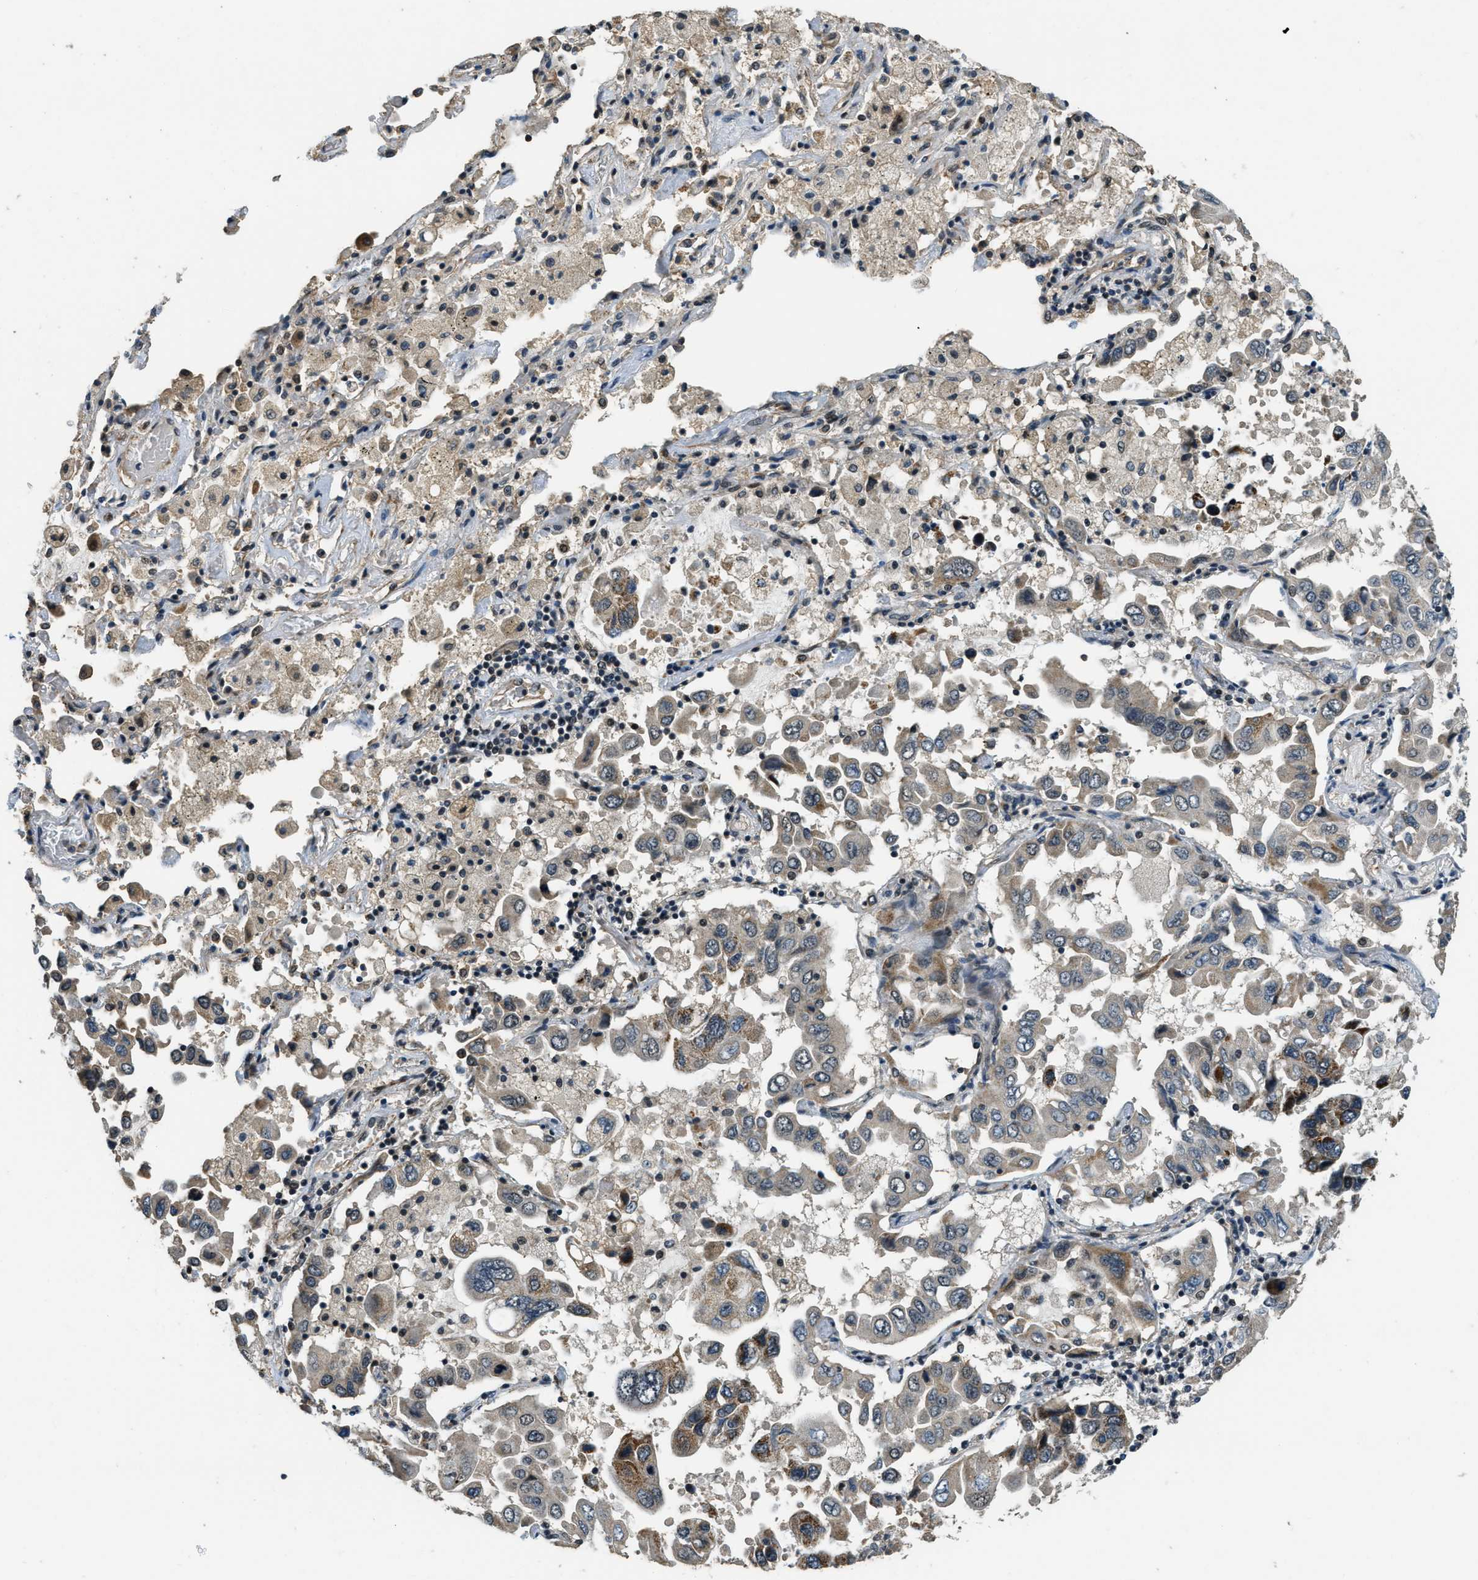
{"staining": {"intensity": "moderate", "quantity": ">75%", "location": "cytoplasmic/membranous"}, "tissue": "lung cancer", "cell_type": "Tumor cells", "image_type": "cancer", "snomed": [{"axis": "morphology", "description": "Adenocarcinoma, NOS"}, {"axis": "topography", "description": "Lung"}], "caption": "Immunohistochemical staining of lung adenocarcinoma demonstrates medium levels of moderate cytoplasmic/membranous protein expression in approximately >75% of tumor cells.", "gene": "MED21", "patient": {"sex": "male", "age": 64}}